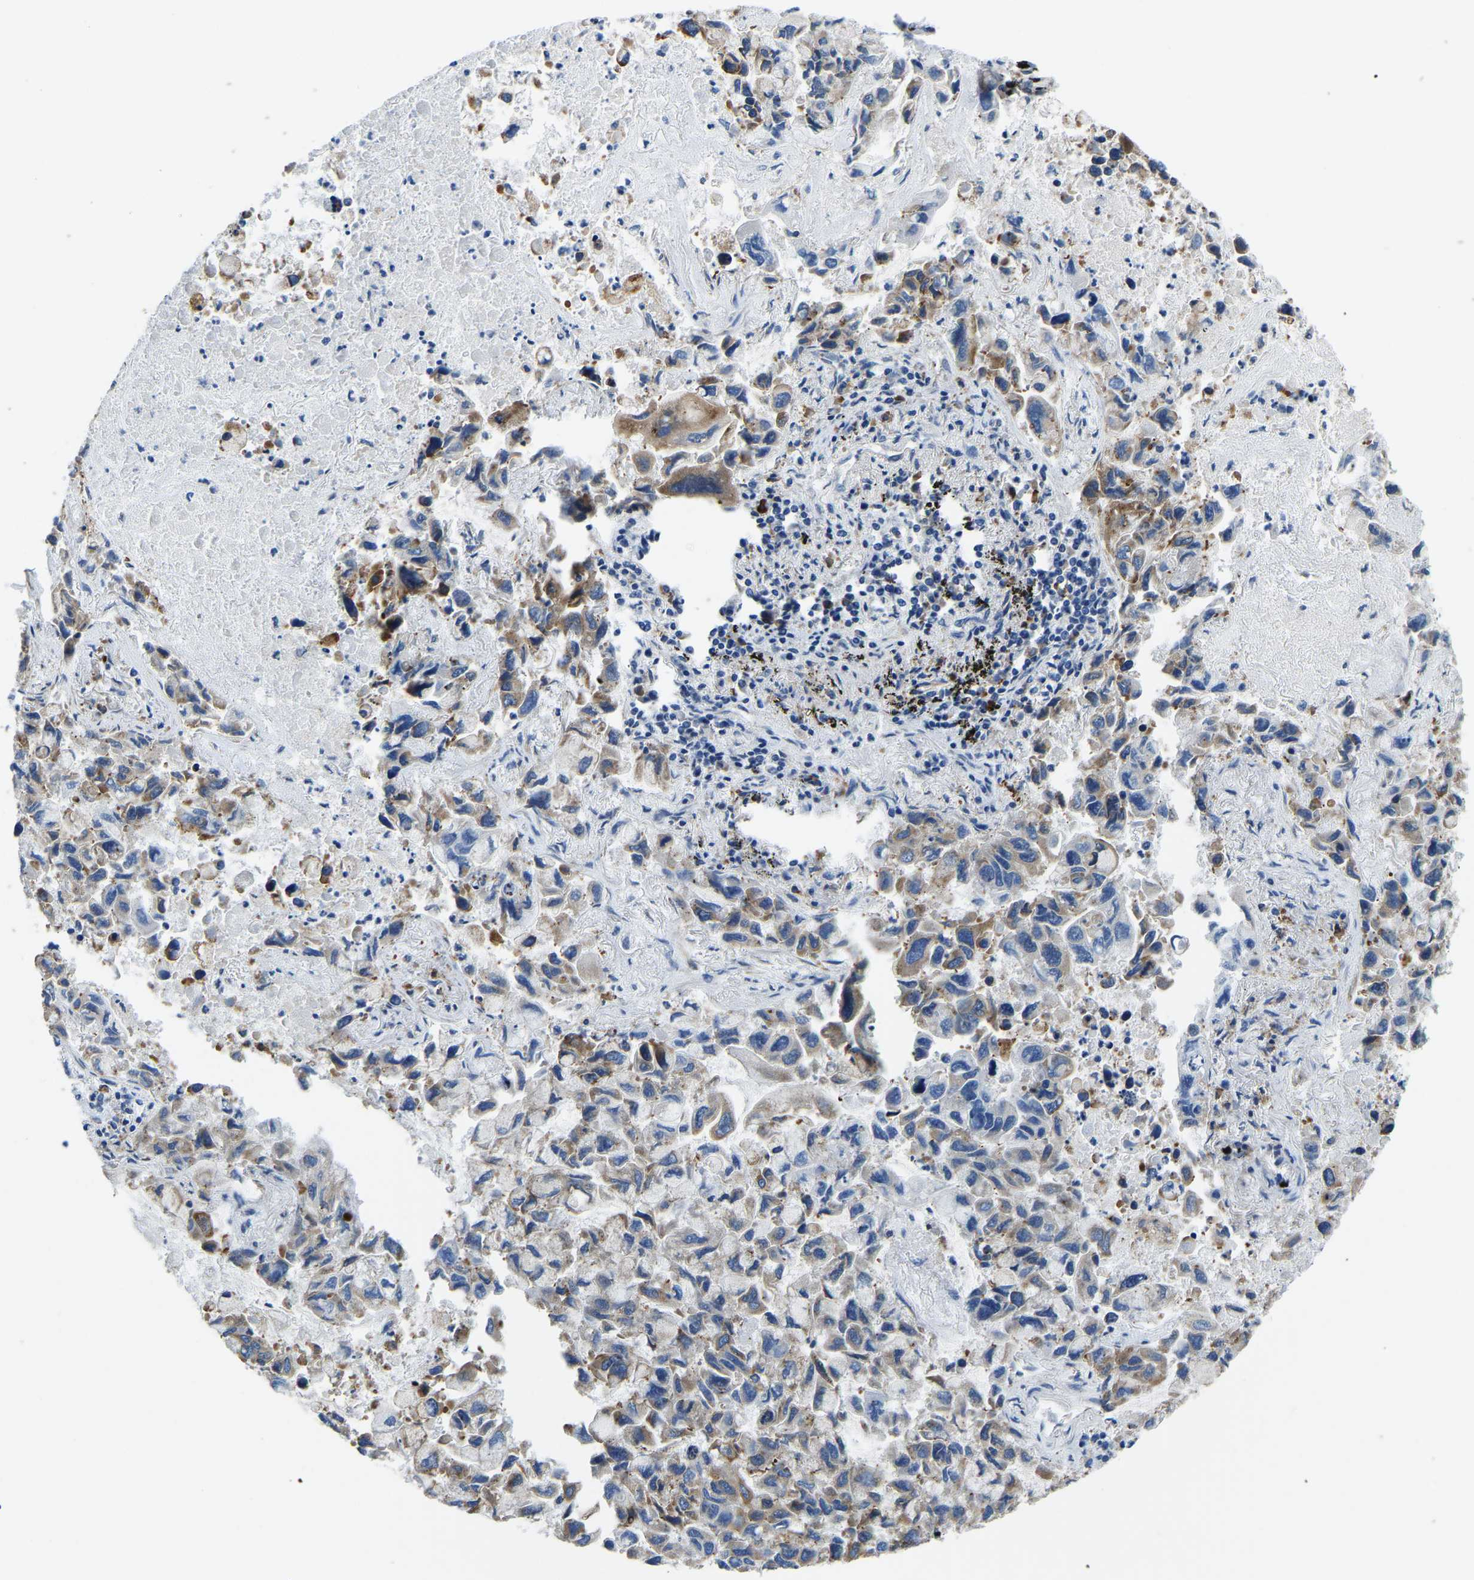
{"staining": {"intensity": "moderate", "quantity": "25%-75%", "location": "cytoplasmic/membranous"}, "tissue": "lung cancer", "cell_type": "Tumor cells", "image_type": "cancer", "snomed": [{"axis": "morphology", "description": "Adenocarcinoma, NOS"}, {"axis": "topography", "description": "Lung"}], "caption": "Immunohistochemical staining of human lung cancer (adenocarcinoma) demonstrates moderate cytoplasmic/membranous protein staining in about 25%-75% of tumor cells. The protein is shown in brown color, while the nuclei are stained blue.", "gene": "LIAS", "patient": {"sex": "male", "age": 64}}